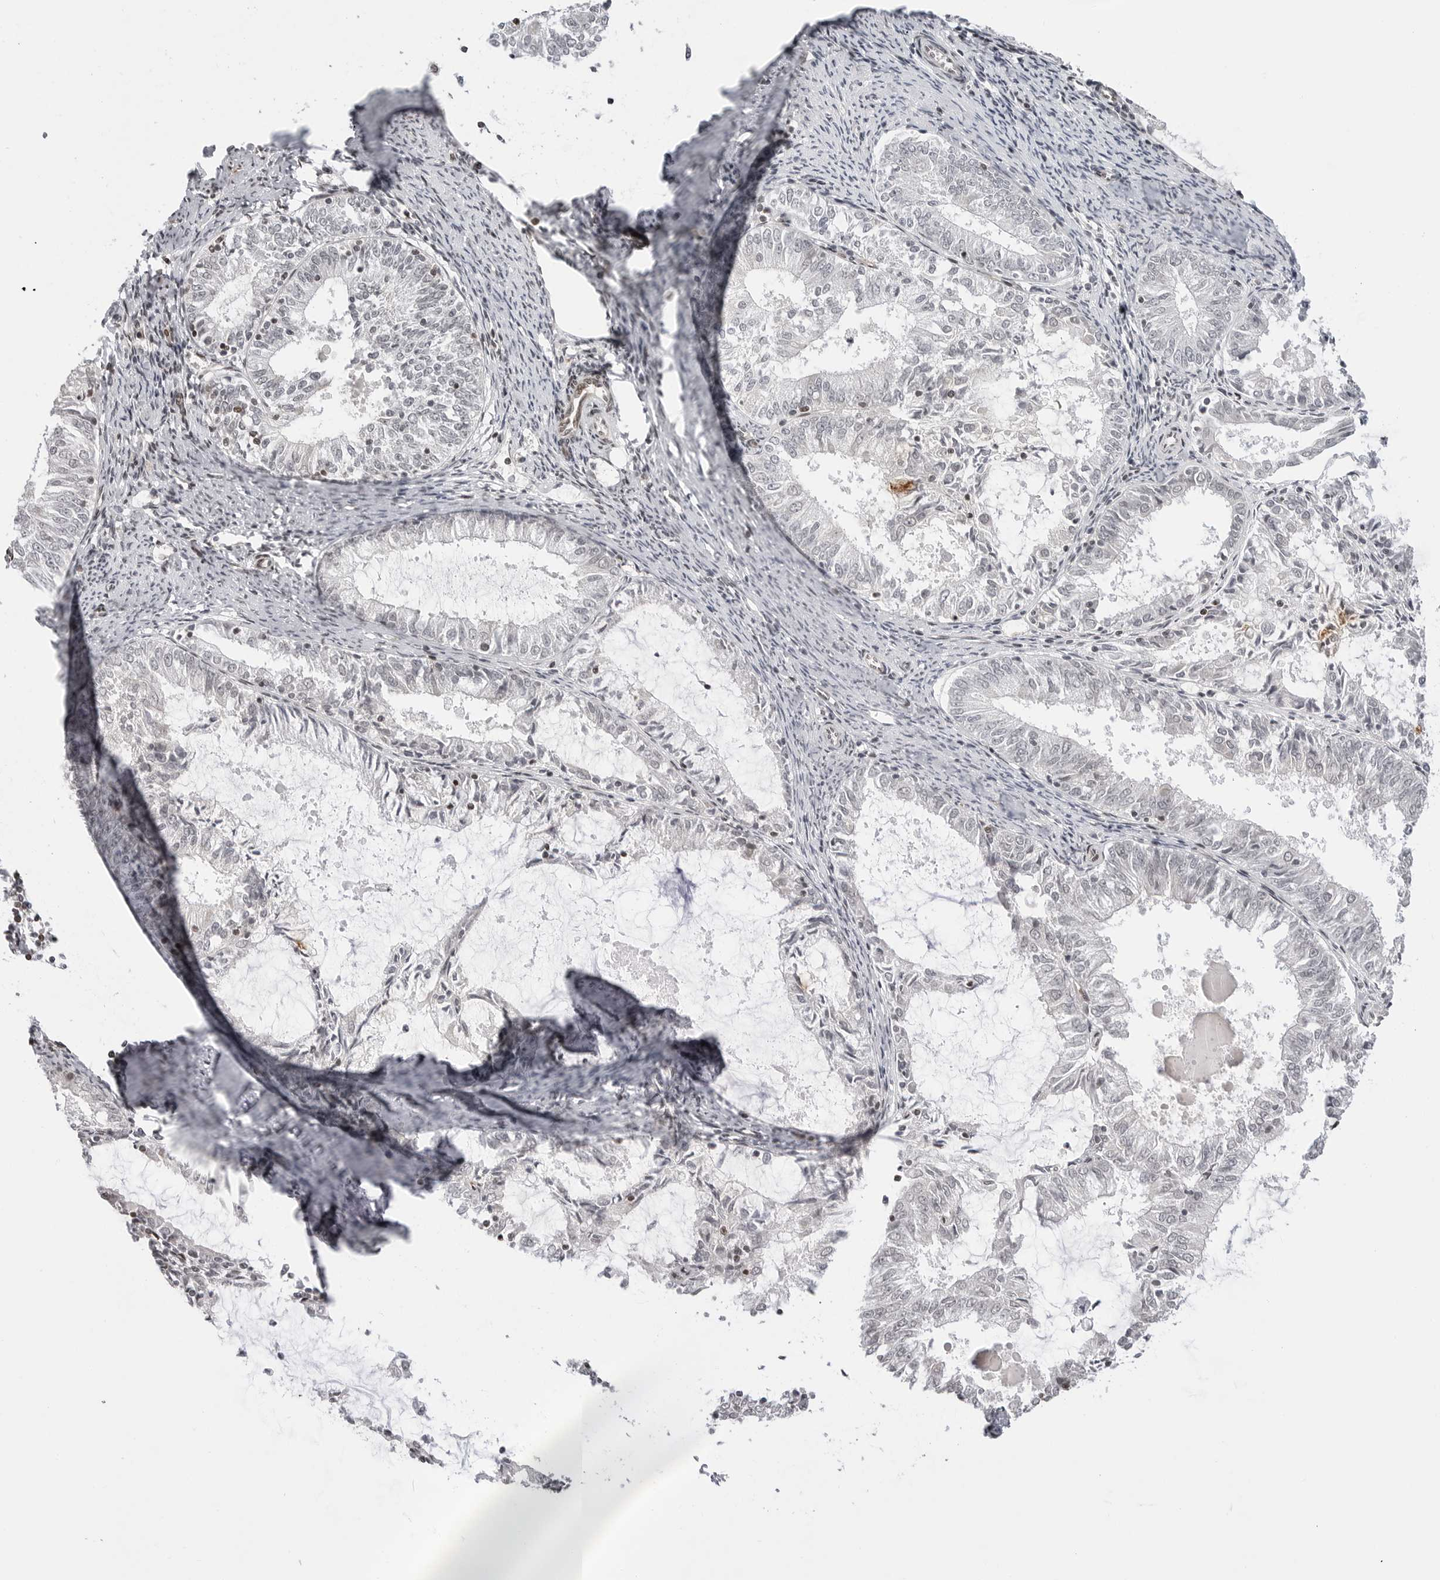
{"staining": {"intensity": "negative", "quantity": "none", "location": "none"}, "tissue": "endometrial cancer", "cell_type": "Tumor cells", "image_type": "cancer", "snomed": [{"axis": "morphology", "description": "Adenocarcinoma, NOS"}, {"axis": "topography", "description": "Endometrium"}], "caption": "This is an immunohistochemistry (IHC) micrograph of human adenocarcinoma (endometrial). There is no positivity in tumor cells.", "gene": "C8orf33", "patient": {"sex": "female", "age": 57}}